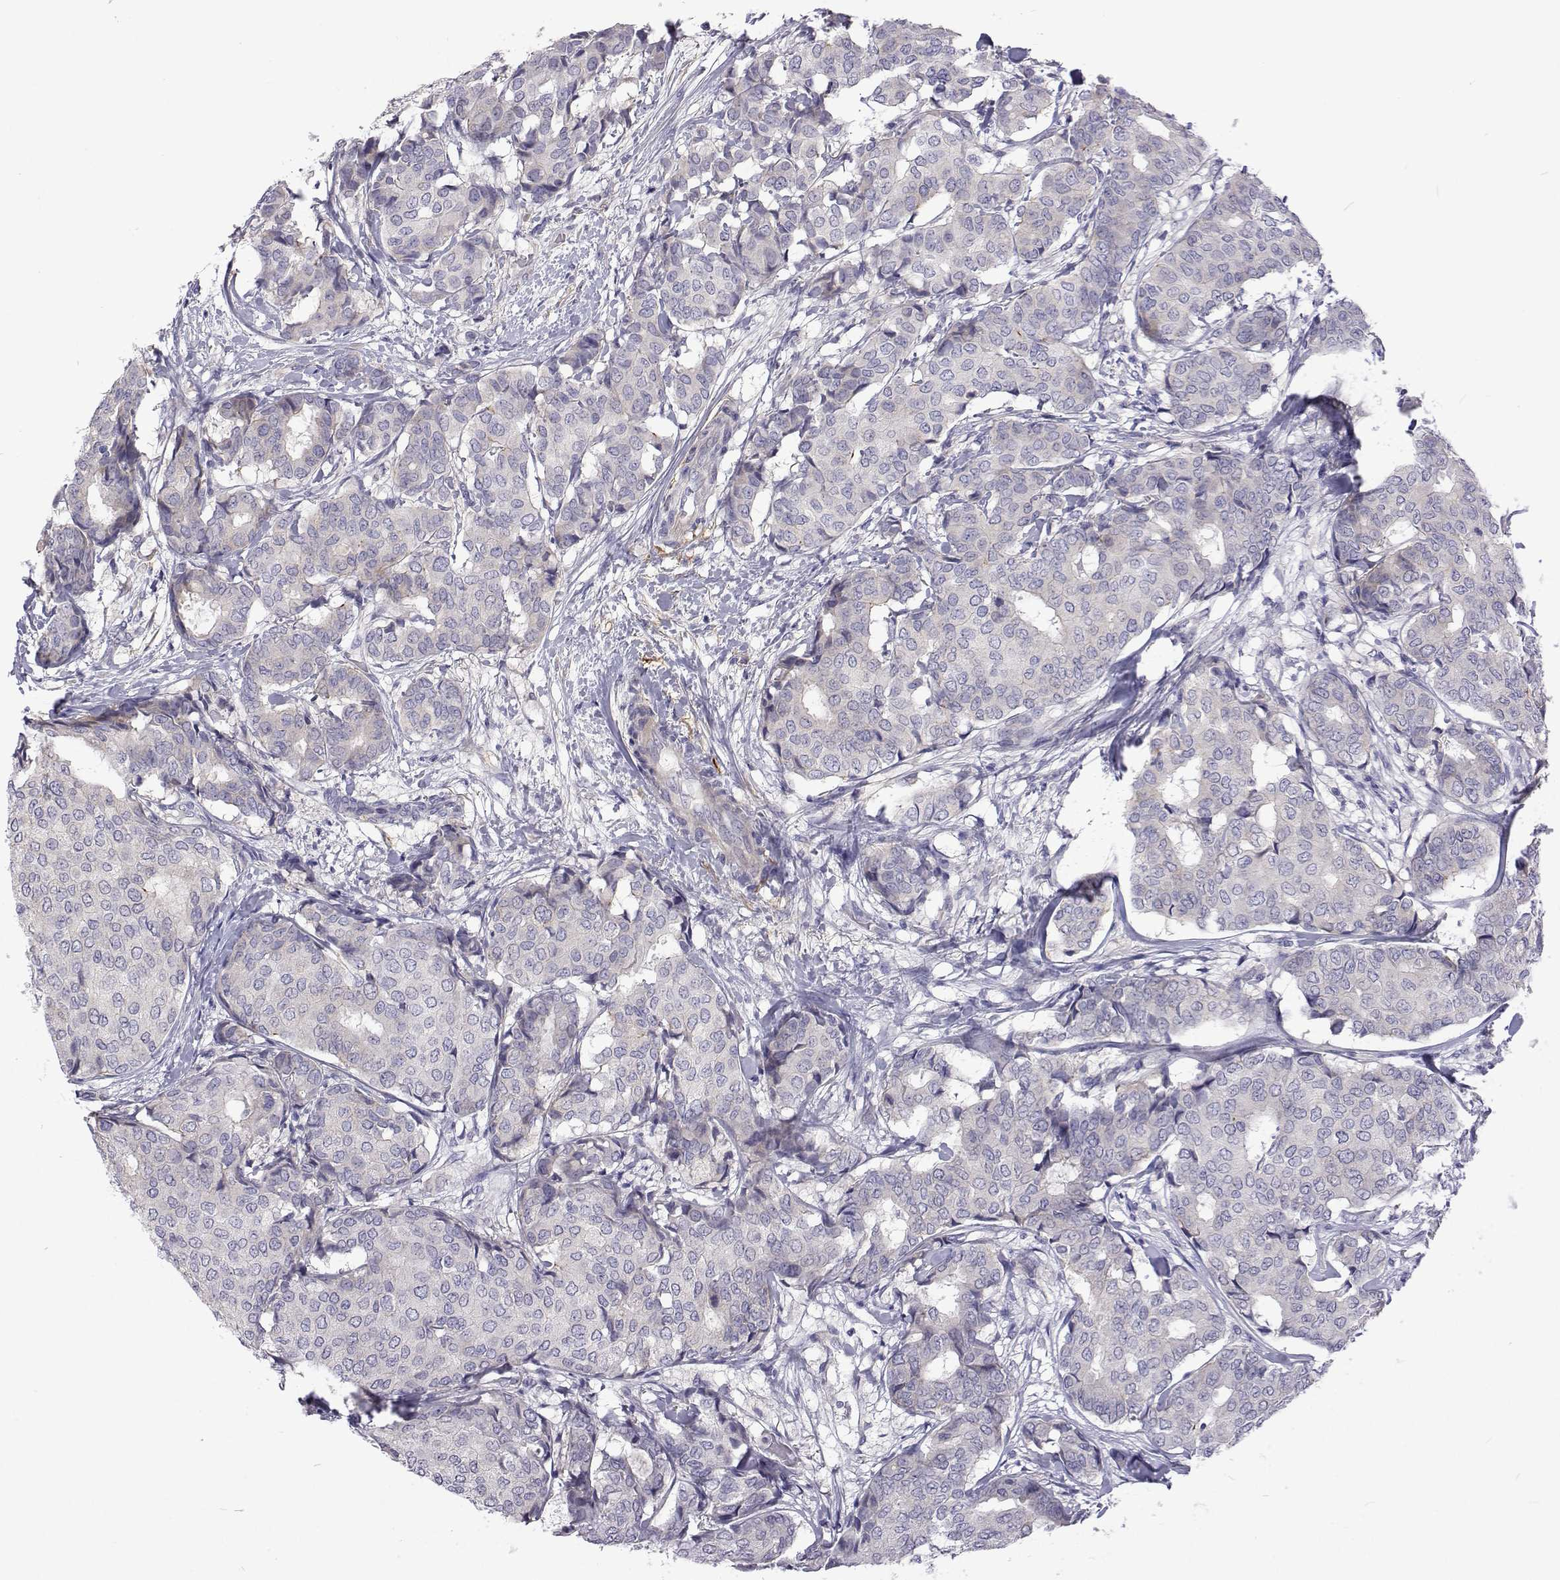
{"staining": {"intensity": "negative", "quantity": "none", "location": "none"}, "tissue": "breast cancer", "cell_type": "Tumor cells", "image_type": "cancer", "snomed": [{"axis": "morphology", "description": "Duct carcinoma"}, {"axis": "topography", "description": "Breast"}], "caption": "An image of human breast intraductal carcinoma is negative for staining in tumor cells.", "gene": "NPR3", "patient": {"sex": "female", "age": 75}}